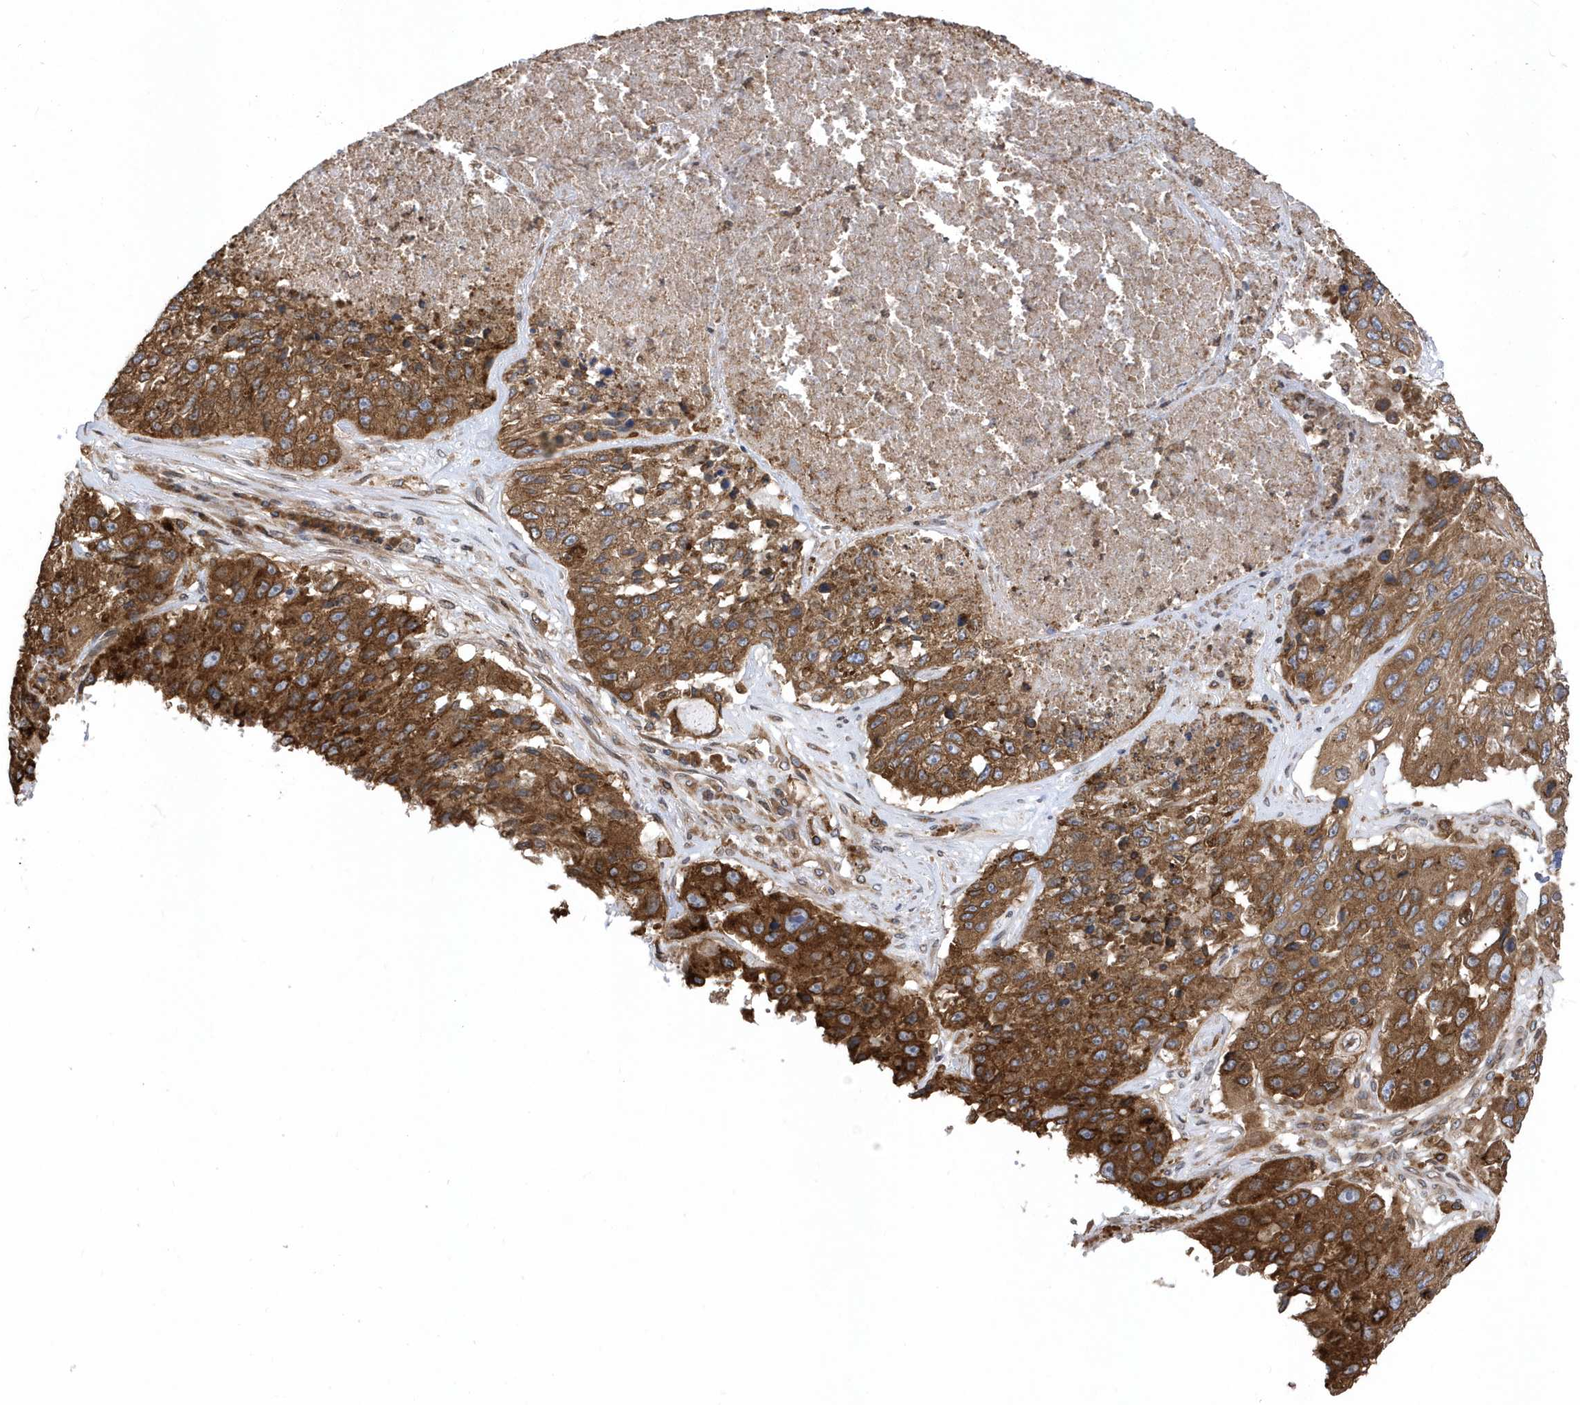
{"staining": {"intensity": "strong", "quantity": ">75%", "location": "cytoplasmic/membranous"}, "tissue": "lung cancer", "cell_type": "Tumor cells", "image_type": "cancer", "snomed": [{"axis": "morphology", "description": "Squamous cell carcinoma, NOS"}, {"axis": "topography", "description": "Lung"}], "caption": "Immunohistochemistry (IHC) (DAB) staining of squamous cell carcinoma (lung) displays strong cytoplasmic/membranous protein staining in approximately >75% of tumor cells.", "gene": "VAMP7", "patient": {"sex": "male", "age": 61}}